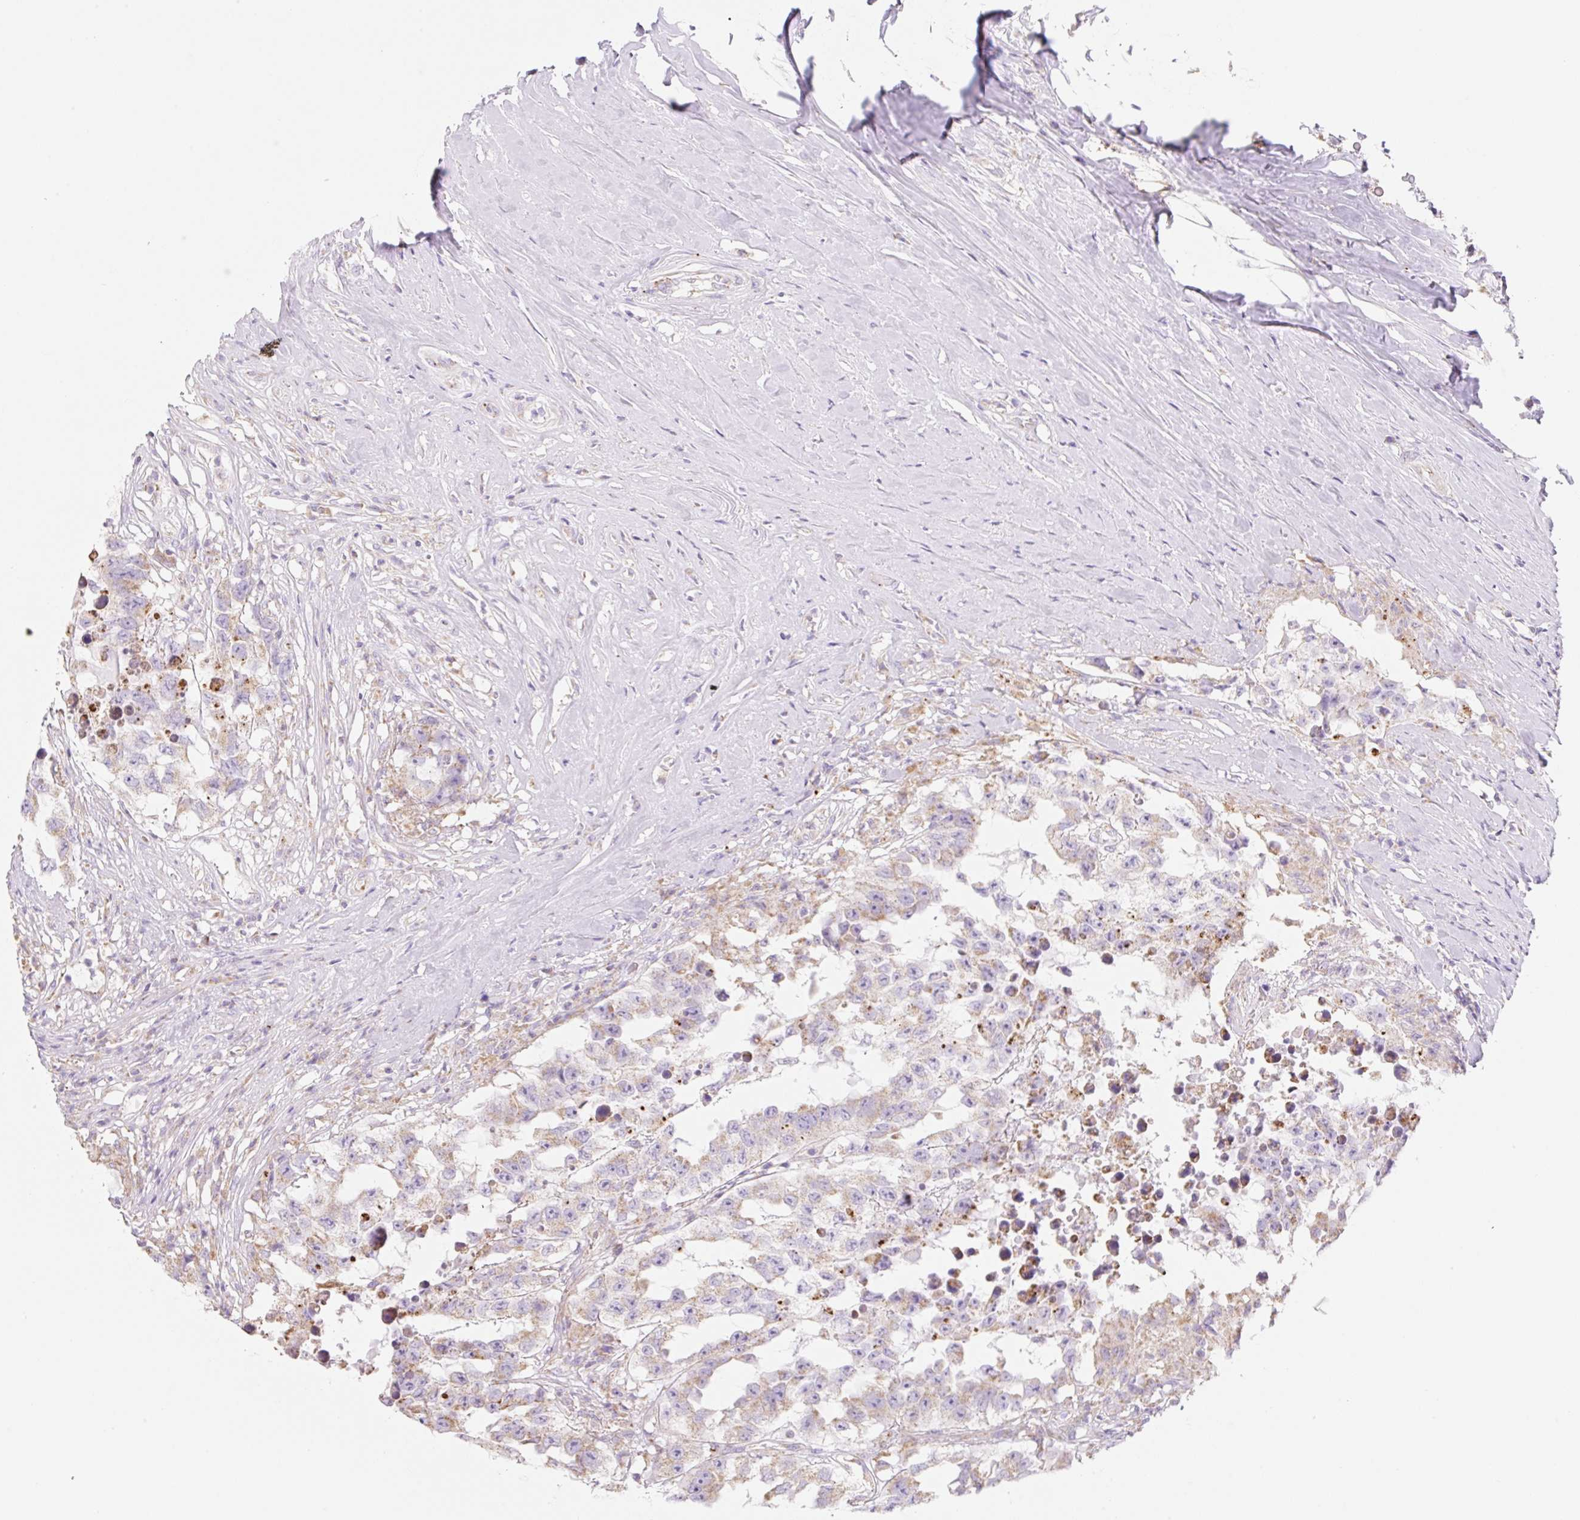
{"staining": {"intensity": "moderate", "quantity": "<25%", "location": "cytoplasmic/membranous"}, "tissue": "testis cancer", "cell_type": "Tumor cells", "image_type": "cancer", "snomed": [{"axis": "morphology", "description": "Carcinoma, Embryonal, NOS"}, {"axis": "topography", "description": "Testis"}], "caption": "IHC of human testis cancer shows low levels of moderate cytoplasmic/membranous staining in about <25% of tumor cells.", "gene": "CLEC3A", "patient": {"sex": "male", "age": 83}}